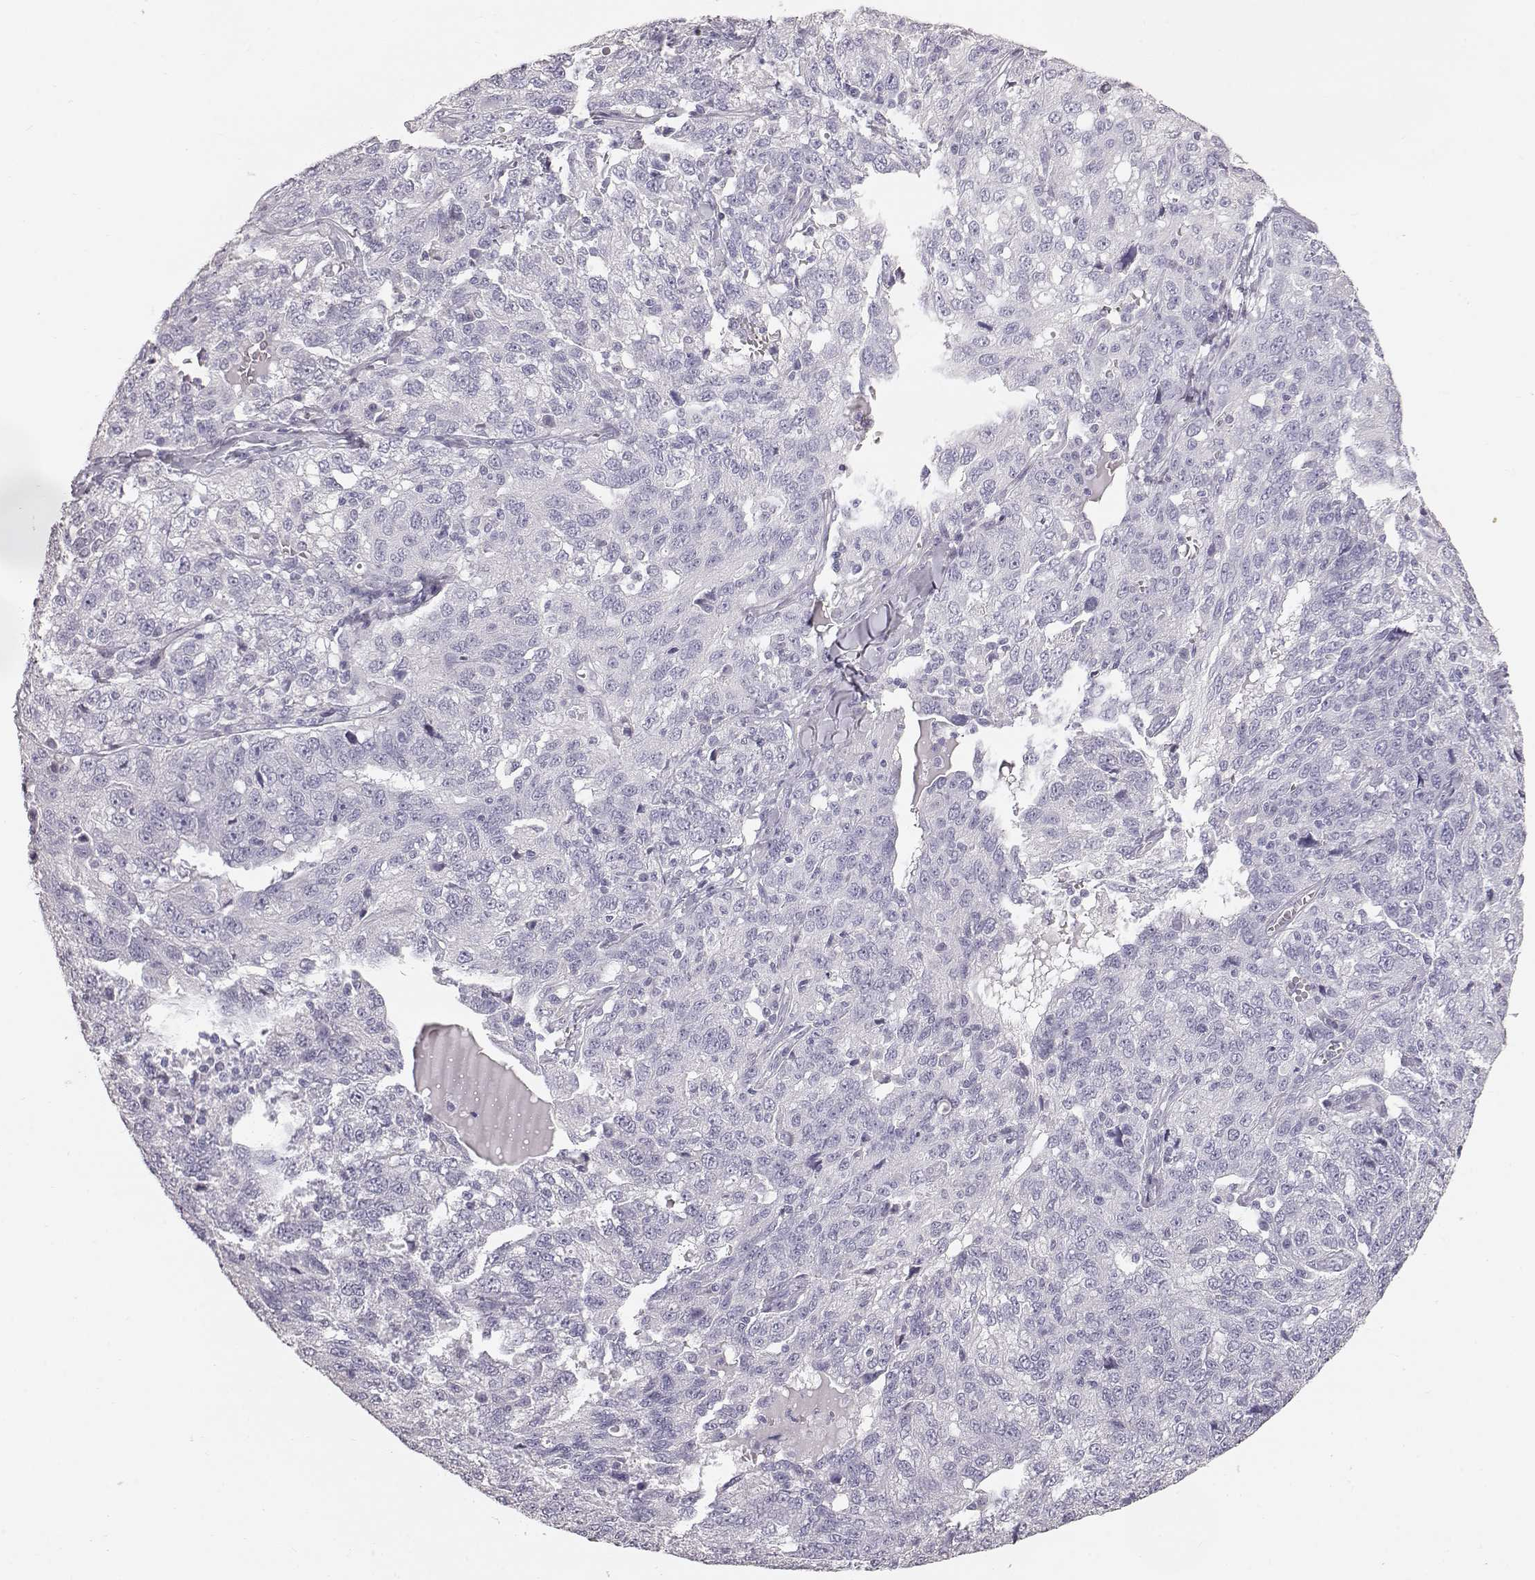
{"staining": {"intensity": "negative", "quantity": "none", "location": "none"}, "tissue": "ovarian cancer", "cell_type": "Tumor cells", "image_type": "cancer", "snomed": [{"axis": "morphology", "description": "Cystadenocarcinoma, serous, NOS"}, {"axis": "topography", "description": "Ovary"}], "caption": "An immunohistochemistry histopathology image of ovarian cancer (serous cystadenocarcinoma) is shown. There is no staining in tumor cells of ovarian cancer (serous cystadenocarcinoma).", "gene": "KRT33A", "patient": {"sex": "female", "age": 71}}